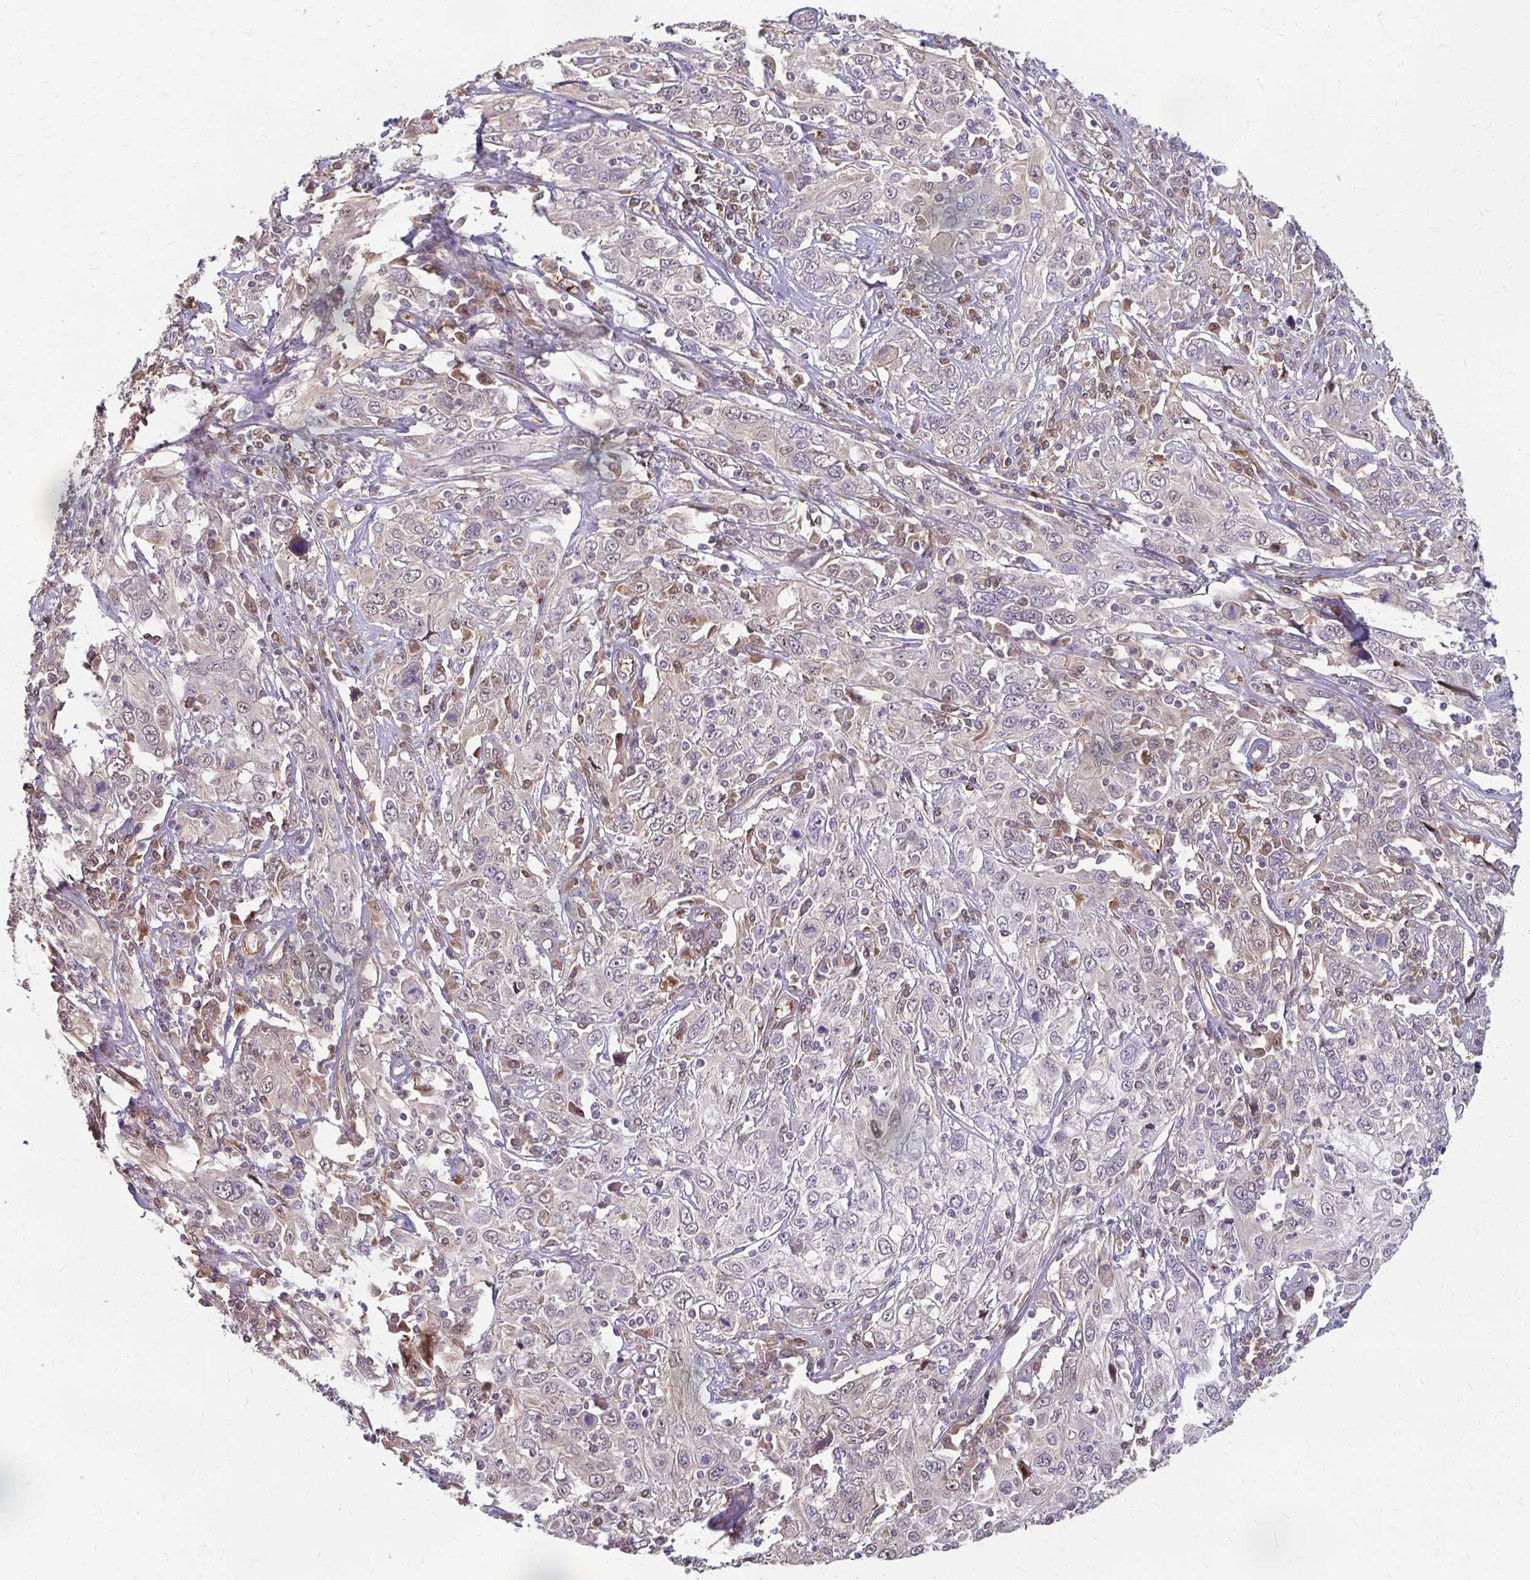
{"staining": {"intensity": "negative", "quantity": "none", "location": "none"}, "tissue": "cervical cancer", "cell_type": "Tumor cells", "image_type": "cancer", "snomed": [{"axis": "morphology", "description": "Squamous cell carcinoma, NOS"}, {"axis": "topography", "description": "Cervix"}], "caption": "IHC of human cervical cancer displays no expression in tumor cells.", "gene": "CFL2", "patient": {"sex": "female", "age": 46}}